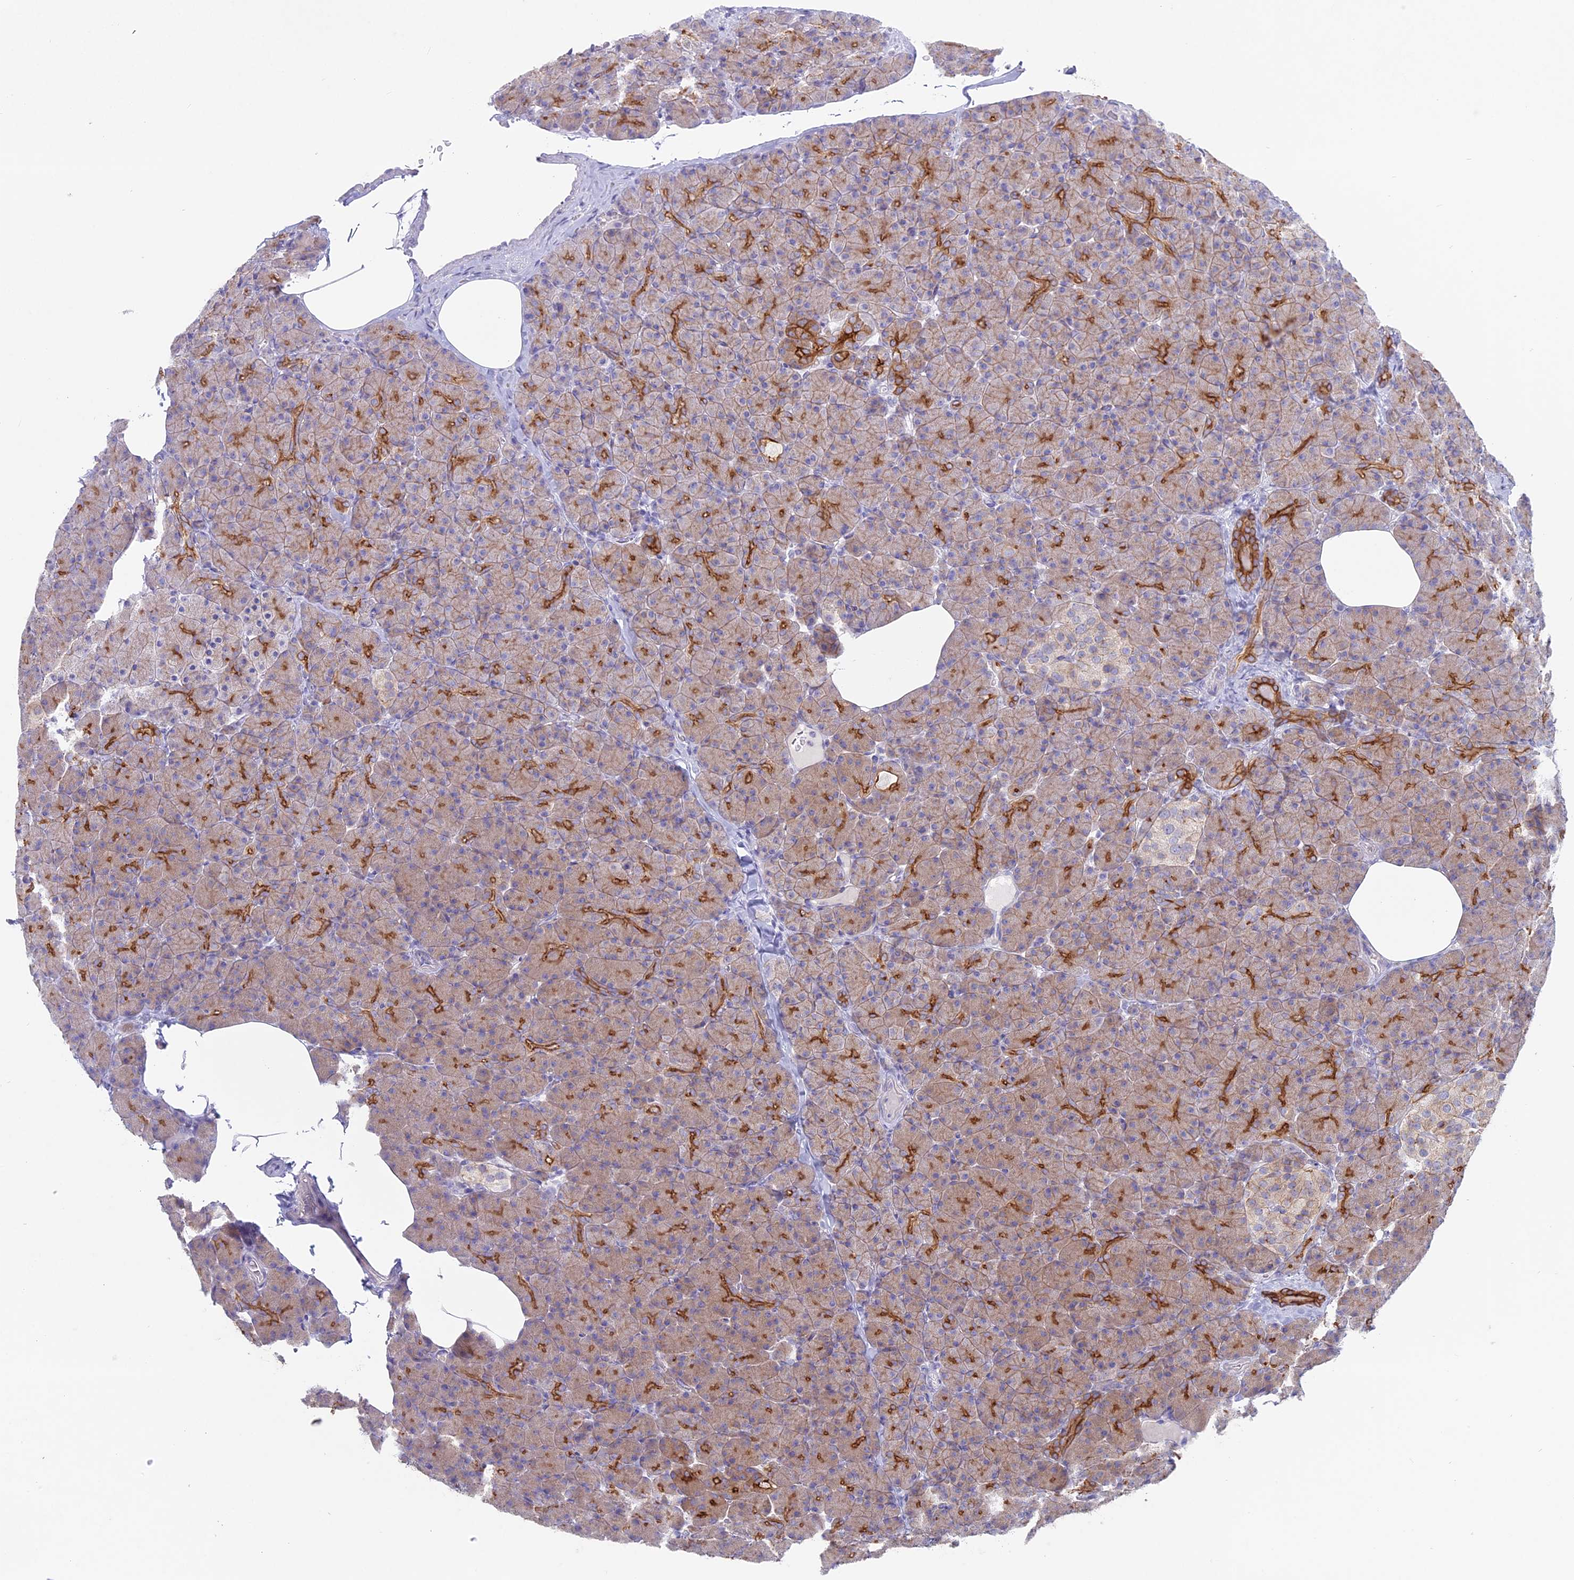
{"staining": {"intensity": "strong", "quantity": "25%-75%", "location": "cytoplasmic/membranous"}, "tissue": "pancreas", "cell_type": "Exocrine glandular cells", "image_type": "normal", "snomed": [{"axis": "morphology", "description": "Normal tissue, NOS"}, {"axis": "topography", "description": "Pancreas"}], "caption": "Approximately 25%-75% of exocrine glandular cells in unremarkable pancreas display strong cytoplasmic/membranous protein positivity as visualized by brown immunohistochemical staining.", "gene": "MYO5B", "patient": {"sex": "female", "age": 43}}